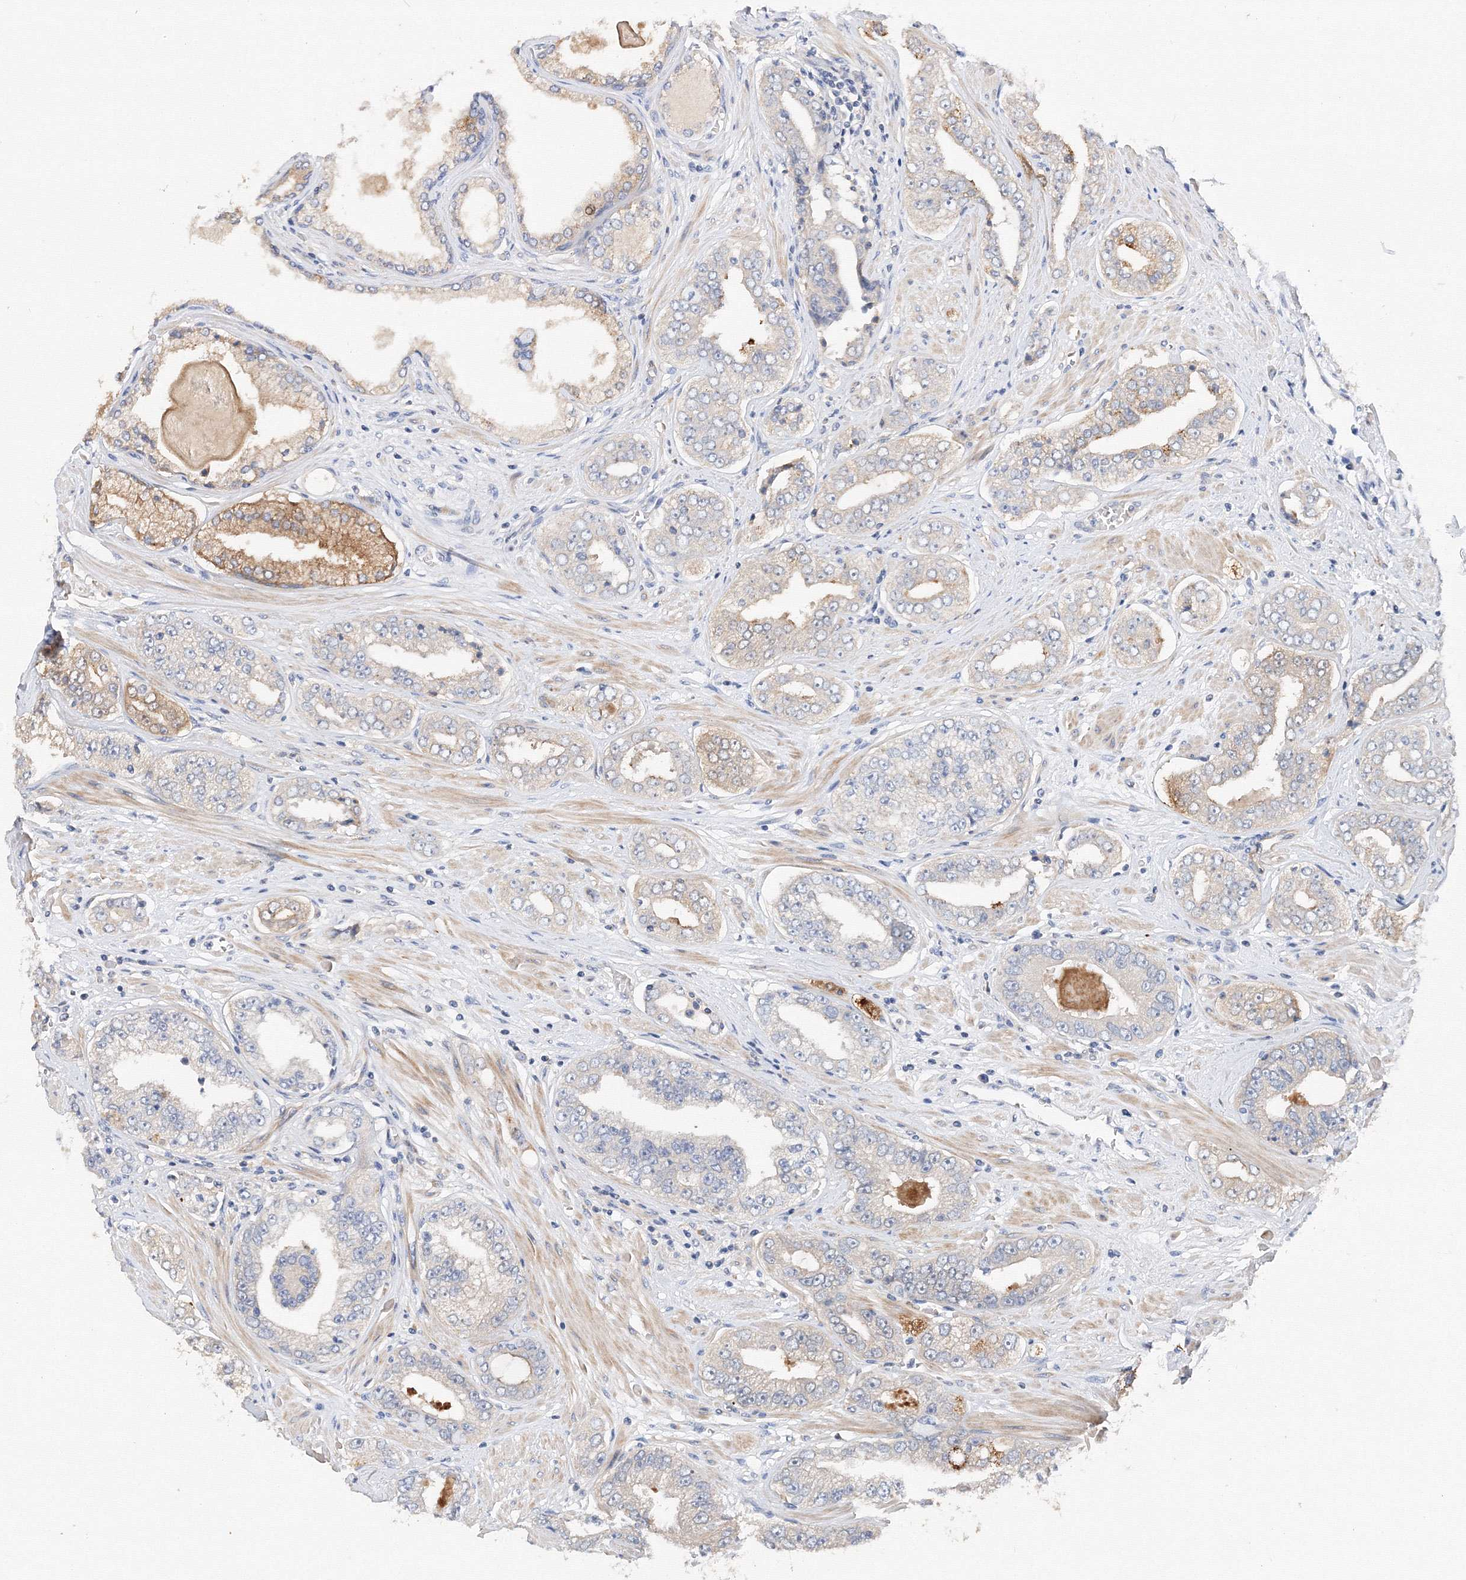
{"staining": {"intensity": "weak", "quantity": "25%-75%", "location": "cytoplasmic/membranous"}, "tissue": "prostate cancer", "cell_type": "Tumor cells", "image_type": "cancer", "snomed": [{"axis": "morphology", "description": "Adenocarcinoma, High grade"}, {"axis": "topography", "description": "Prostate"}], "caption": "Human prostate cancer (adenocarcinoma (high-grade)) stained with a protein marker reveals weak staining in tumor cells.", "gene": "DIS3L2", "patient": {"sex": "male", "age": 71}}